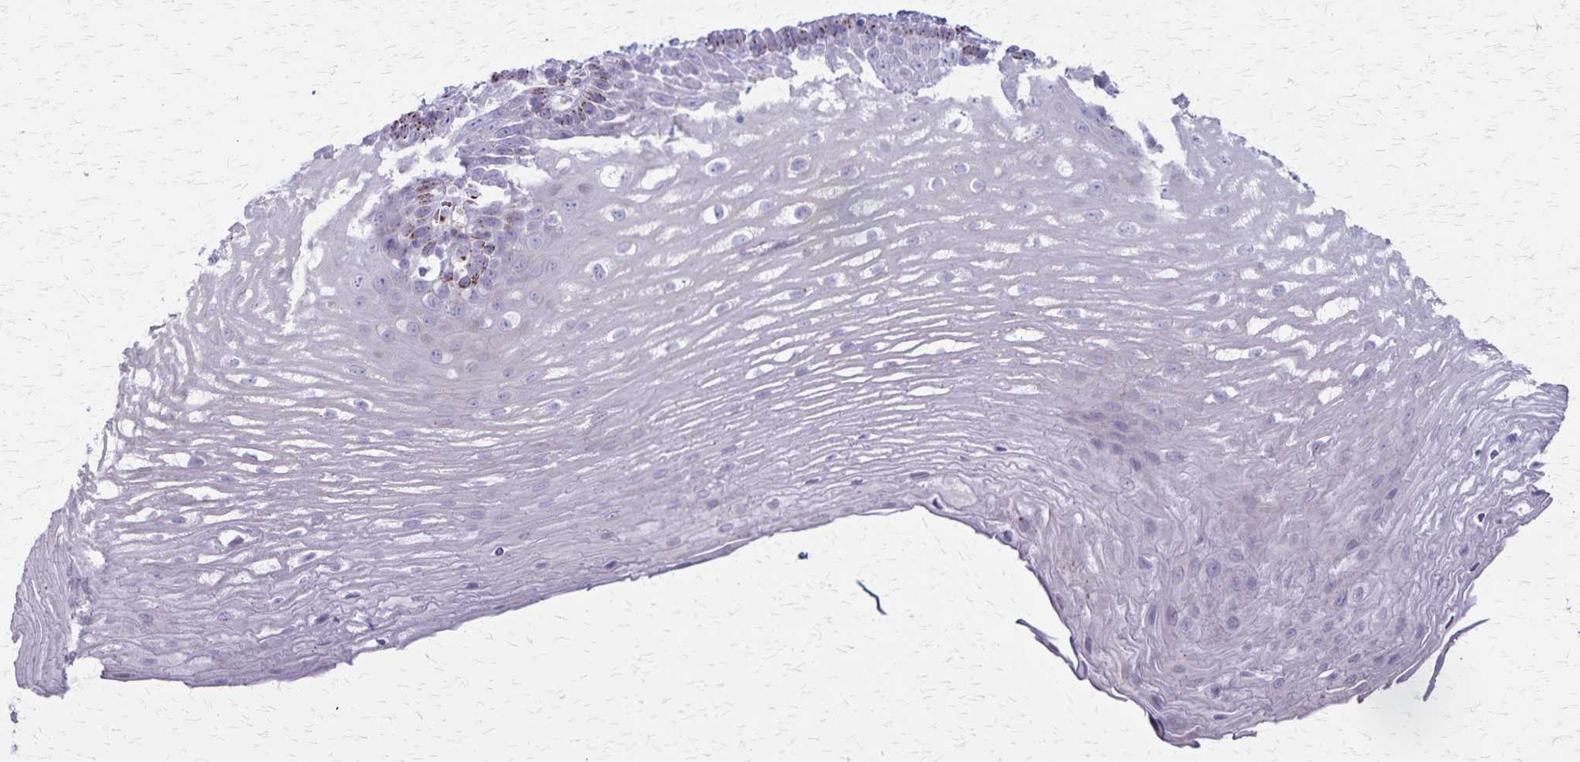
{"staining": {"intensity": "moderate", "quantity": "<25%", "location": "cytoplasmic/membranous"}, "tissue": "esophagus", "cell_type": "Squamous epithelial cells", "image_type": "normal", "snomed": [{"axis": "morphology", "description": "Normal tissue, NOS"}, {"axis": "topography", "description": "Esophagus"}], "caption": "Approximately <25% of squamous epithelial cells in normal esophagus display moderate cytoplasmic/membranous protein positivity as visualized by brown immunohistochemical staining.", "gene": "MCFD2", "patient": {"sex": "male", "age": 62}}